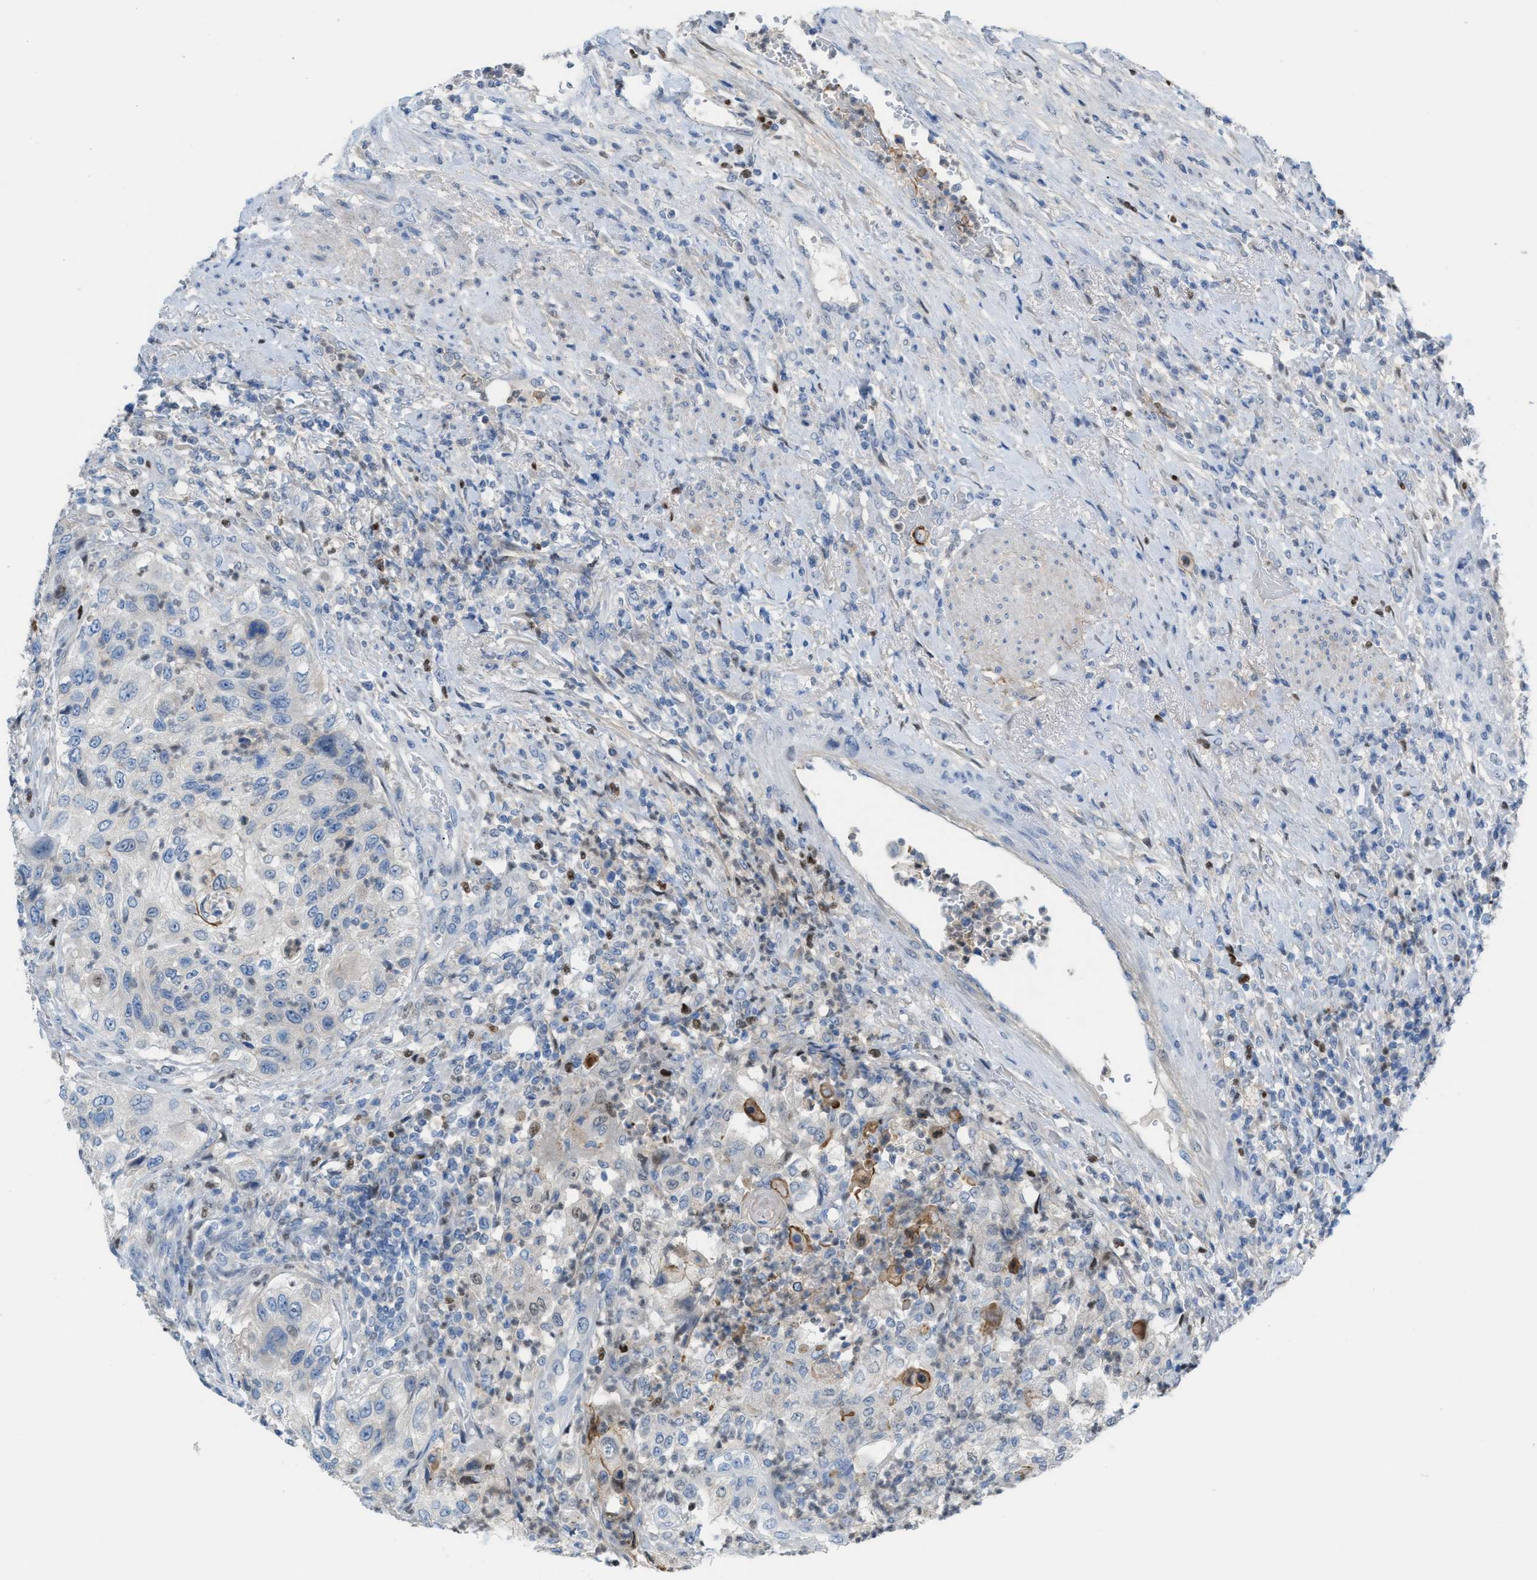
{"staining": {"intensity": "negative", "quantity": "none", "location": "none"}, "tissue": "urothelial cancer", "cell_type": "Tumor cells", "image_type": "cancer", "snomed": [{"axis": "morphology", "description": "Urothelial carcinoma, High grade"}, {"axis": "topography", "description": "Urinary bladder"}], "caption": "Urothelial cancer was stained to show a protein in brown. There is no significant positivity in tumor cells. (Immunohistochemistry, brightfield microscopy, high magnification).", "gene": "PPM1D", "patient": {"sex": "female", "age": 60}}